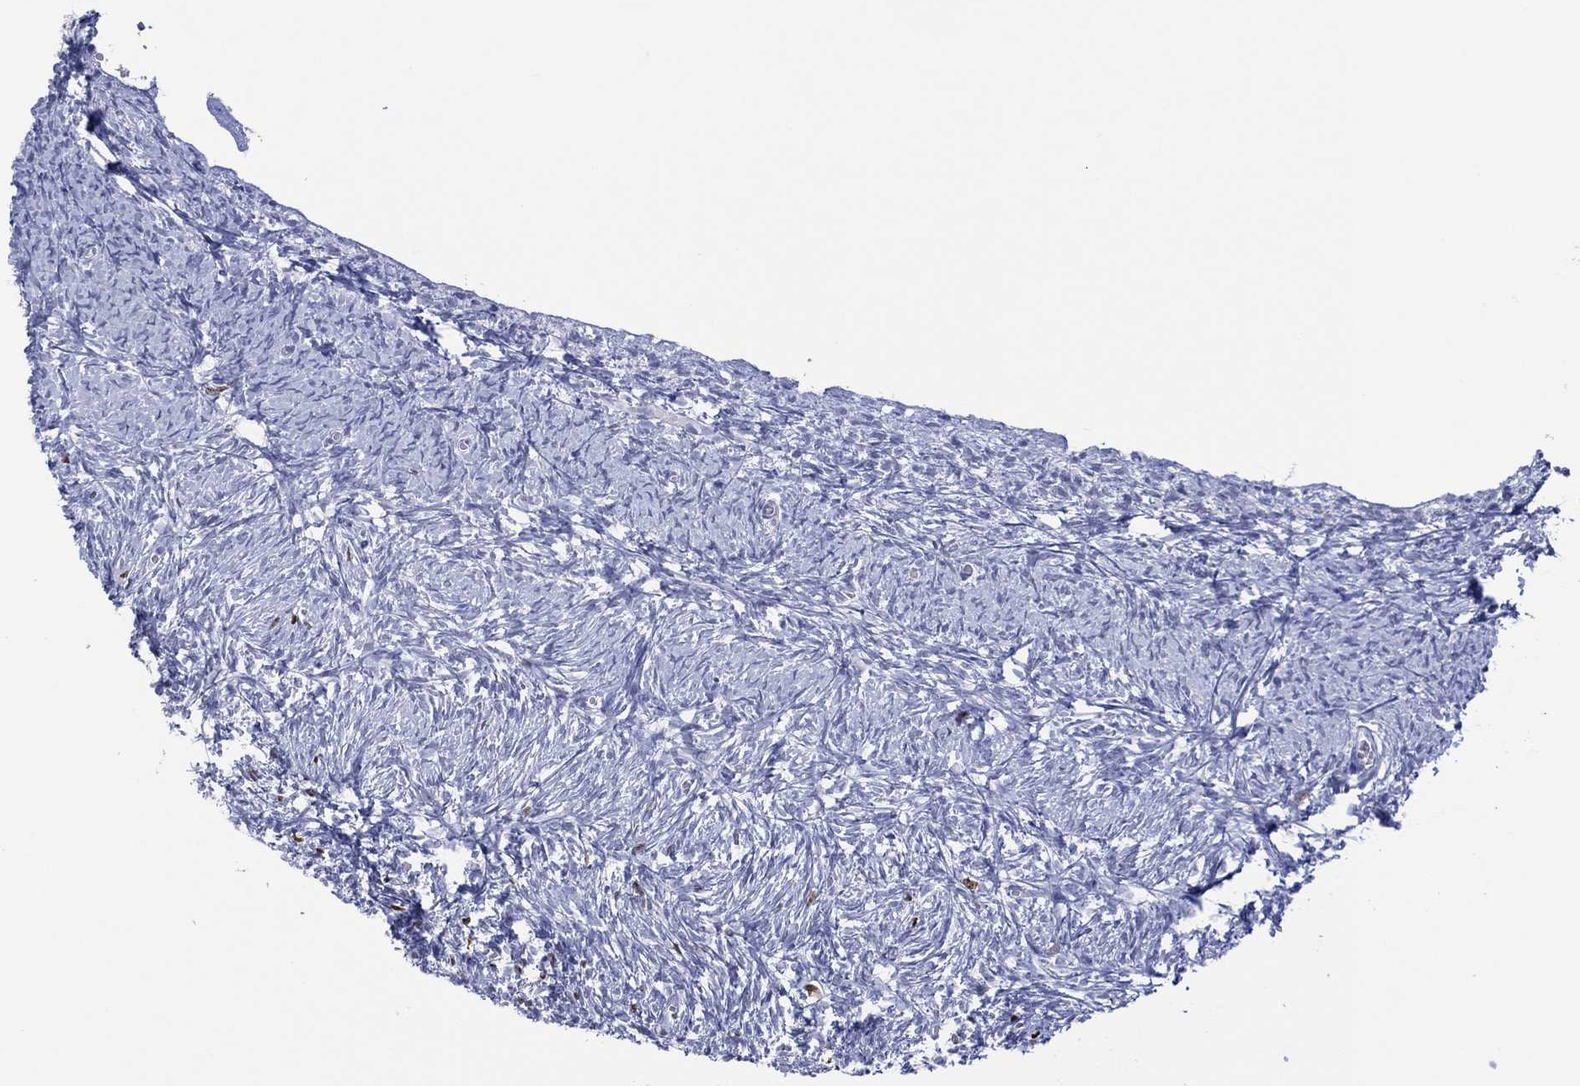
{"staining": {"intensity": "negative", "quantity": "none", "location": "none"}, "tissue": "ovary", "cell_type": "Follicle cells", "image_type": "normal", "snomed": [{"axis": "morphology", "description": "Normal tissue, NOS"}, {"axis": "topography", "description": "Ovary"}], "caption": "Immunohistochemical staining of benign human ovary exhibits no significant staining in follicle cells. The staining was performed using DAB (3,3'-diaminobenzidine) to visualize the protein expression in brown, while the nuclei were stained in blue with hematoxylin (Magnification: 20x).", "gene": "UTF1", "patient": {"sex": "female", "age": 43}}